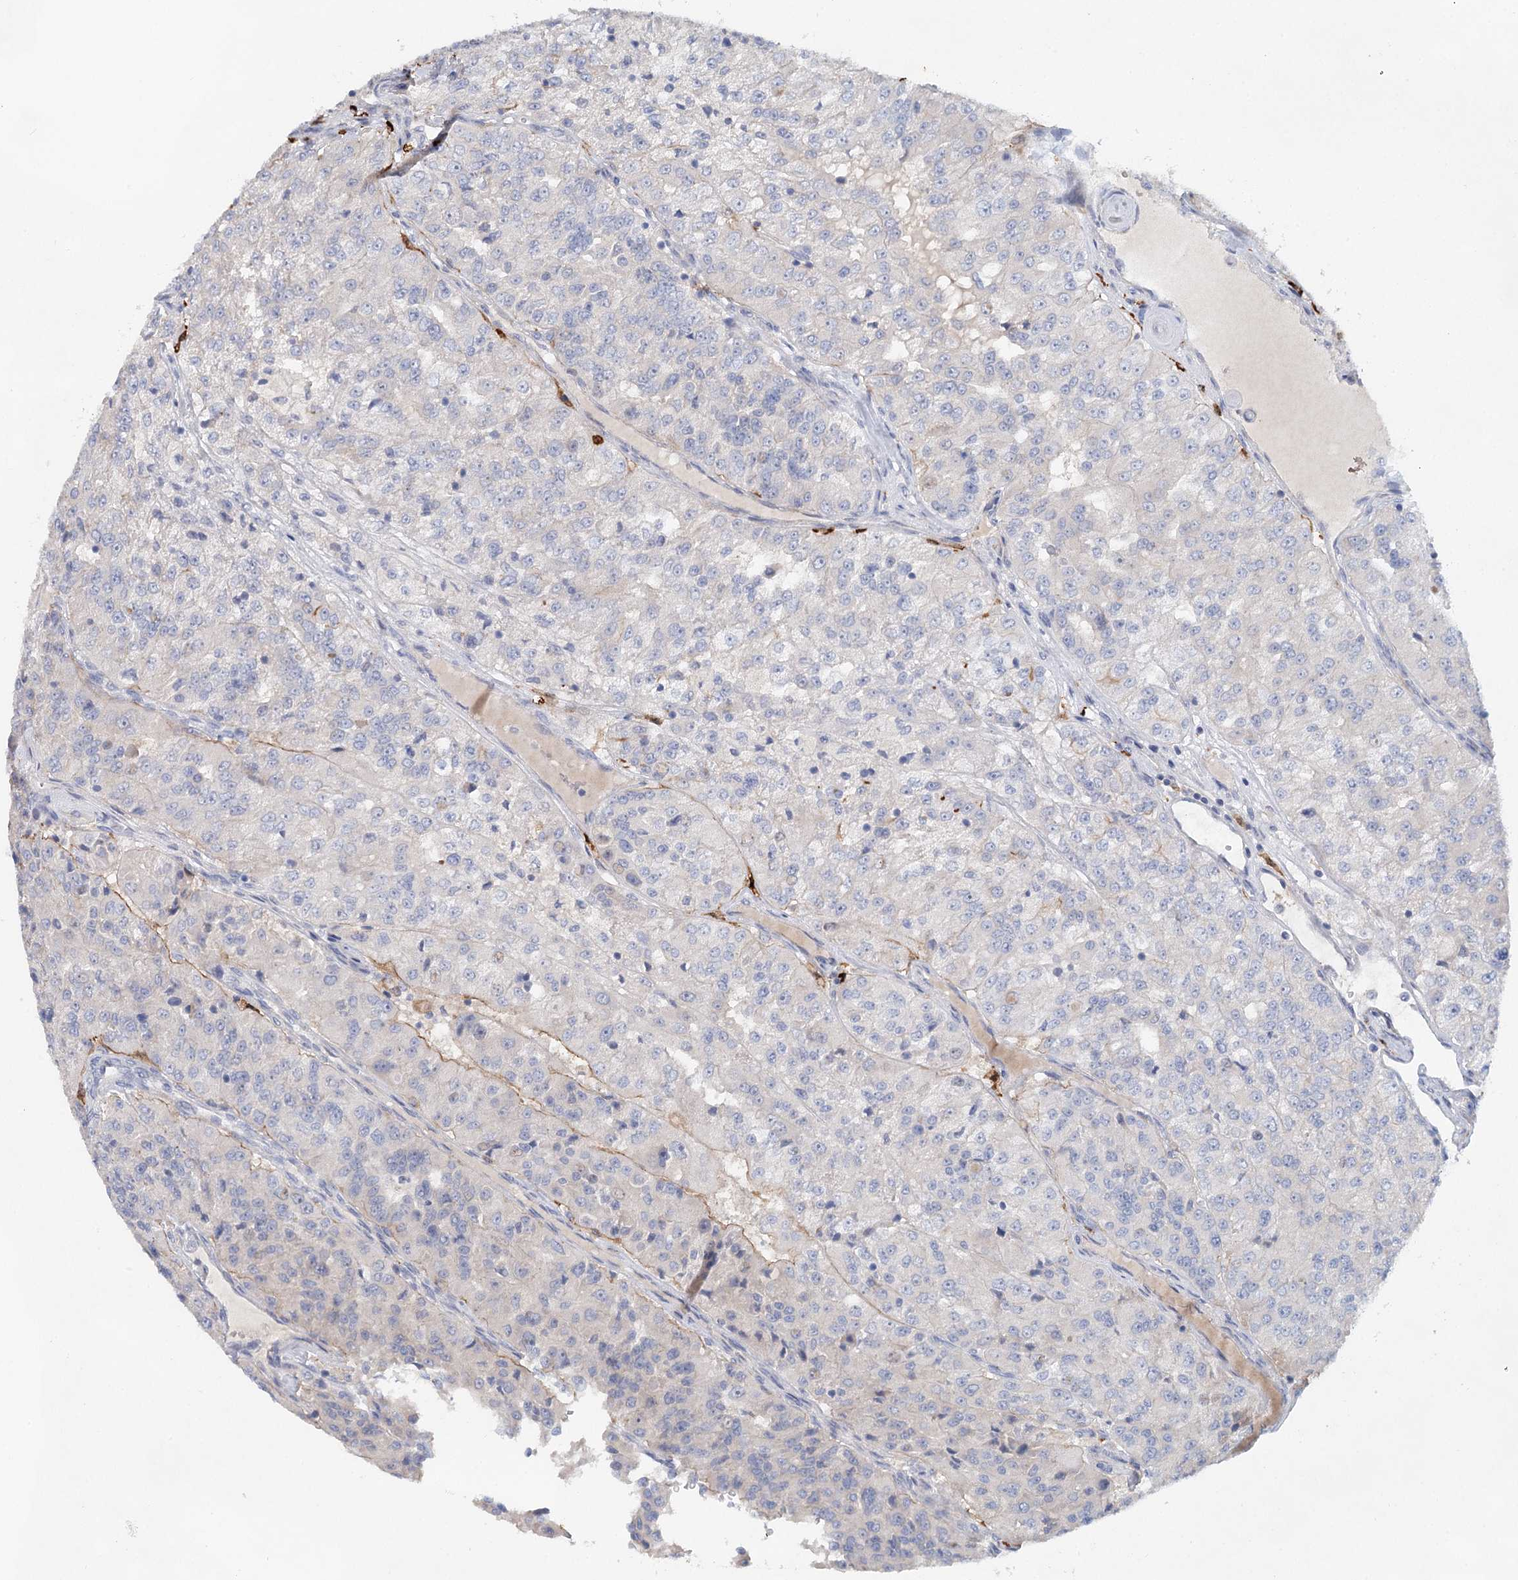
{"staining": {"intensity": "moderate", "quantity": "<25%", "location": "cytoplasmic/membranous"}, "tissue": "renal cancer", "cell_type": "Tumor cells", "image_type": "cancer", "snomed": [{"axis": "morphology", "description": "Adenocarcinoma, NOS"}, {"axis": "topography", "description": "Kidney"}], "caption": "Protein expression by IHC reveals moderate cytoplasmic/membranous staining in about <25% of tumor cells in renal adenocarcinoma.", "gene": "SLC19A3", "patient": {"sex": "female", "age": 63}}